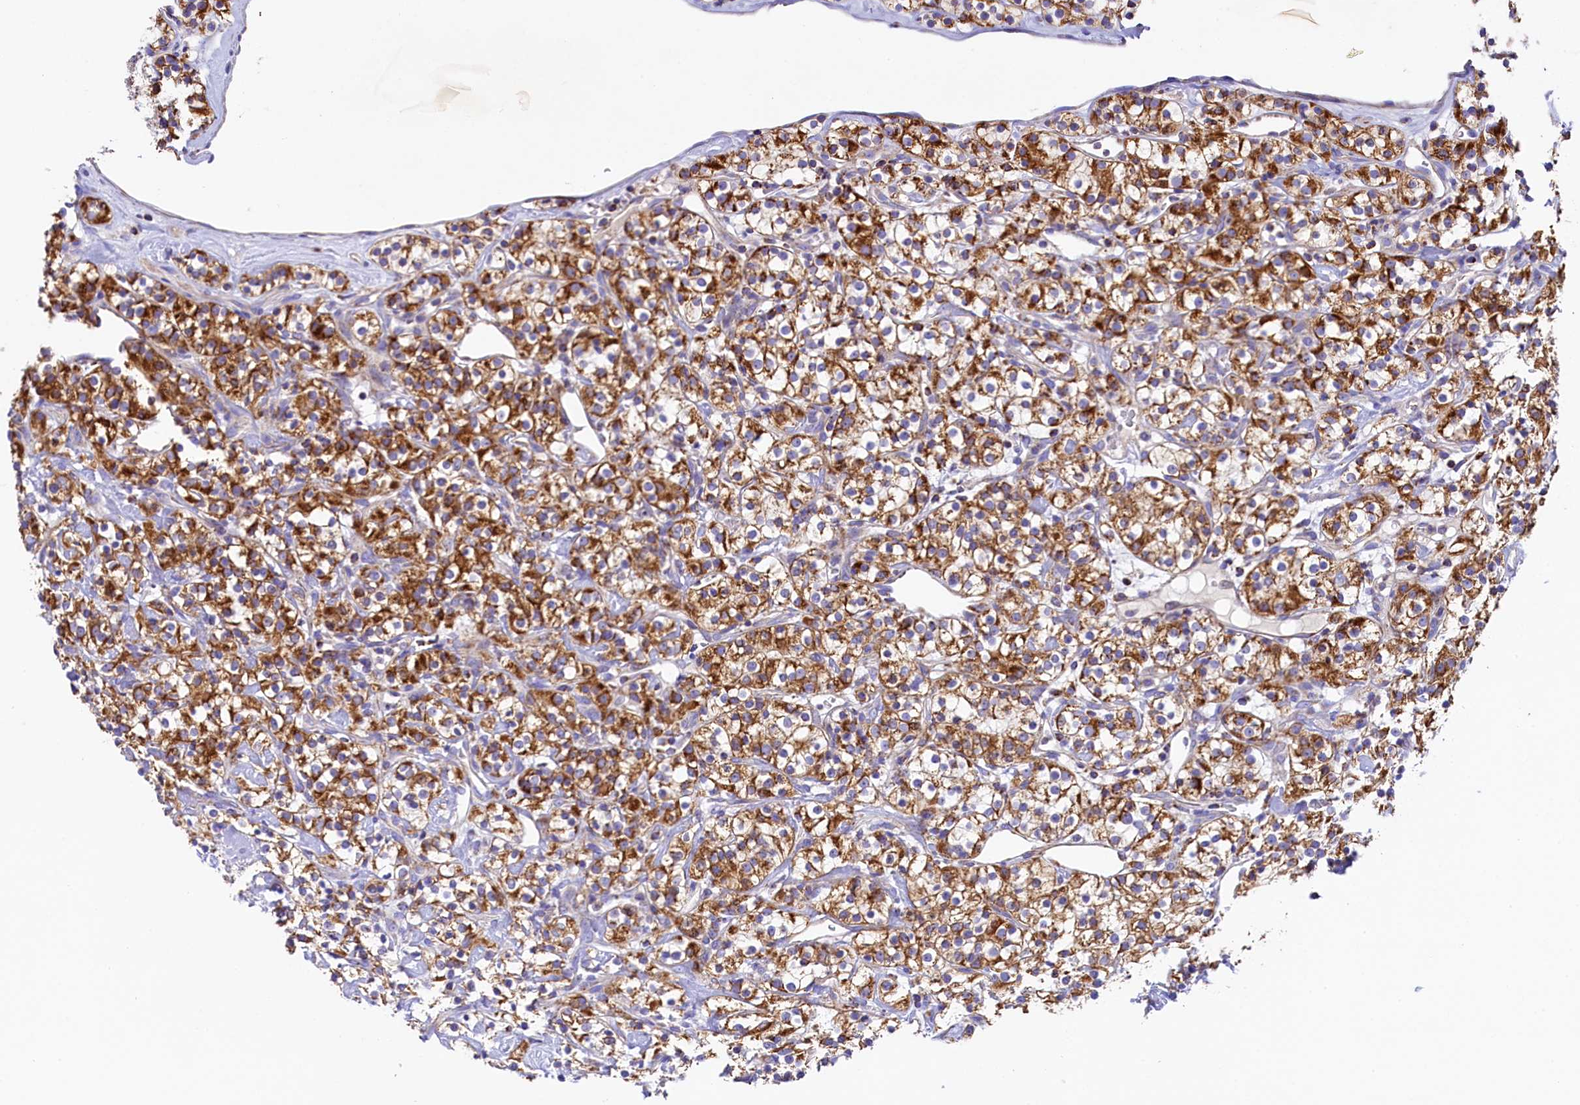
{"staining": {"intensity": "strong", "quantity": ">75%", "location": "cytoplasmic/membranous"}, "tissue": "renal cancer", "cell_type": "Tumor cells", "image_type": "cancer", "snomed": [{"axis": "morphology", "description": "Adenocarcinoma, NOS"}, {"axis": "topography", "description": "Kidney"}], "caption": "High-power microscopy captured an immunohistochemistry (IHC) histopathology image of renal cancer, revealing strong cytoplasmic/membranous staining in about >75% of tumor cells.", "gene": "CLYBL", "patient": {"sex": "male", "age": 77}}